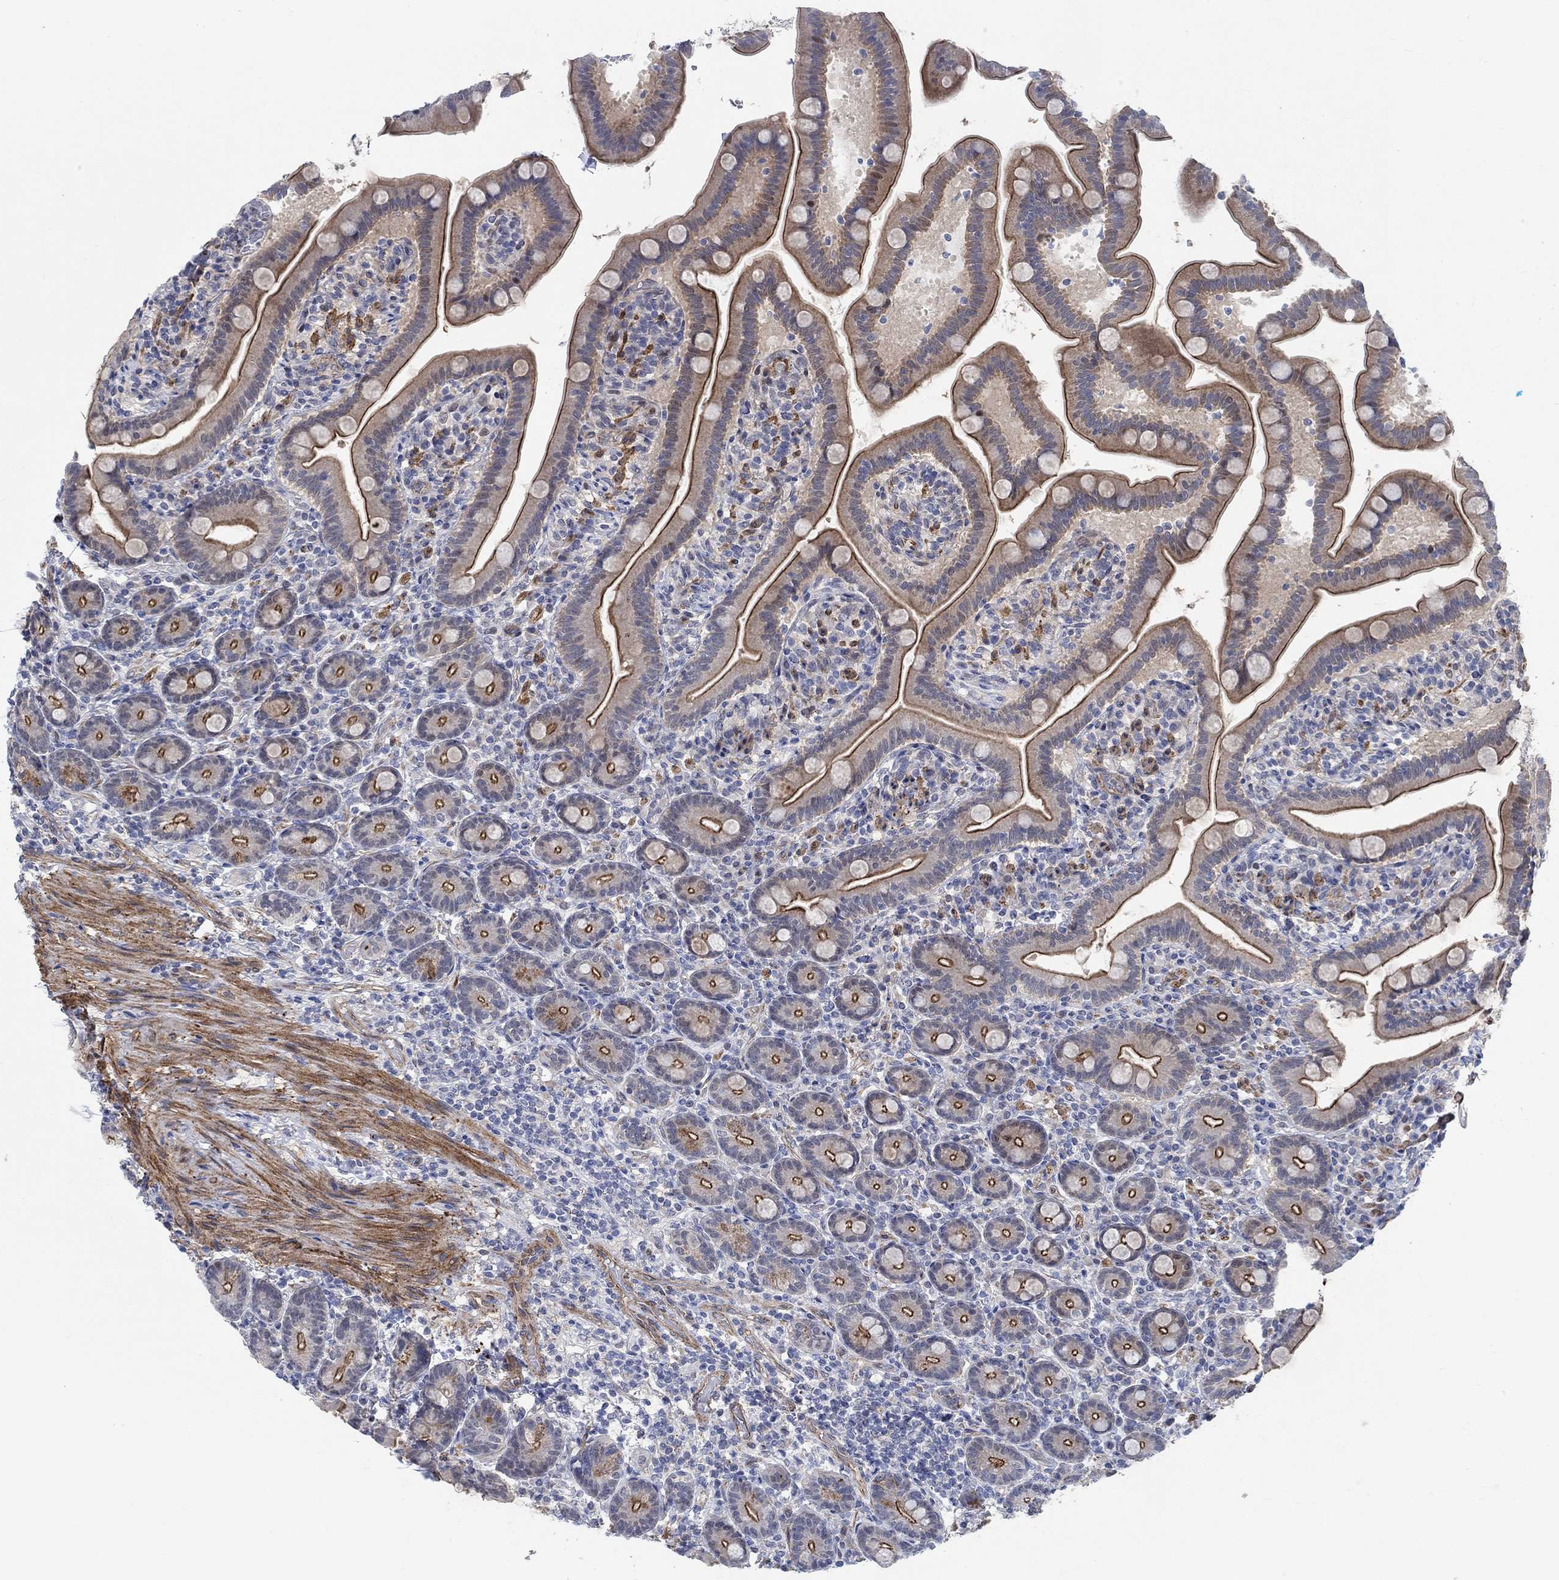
{"staining": {"intensity": "strong", "quantity": "<25%", "location": "cytoplasmic/membranous"}, "tissue": "small intestine", "cell_type": "Glandular cells", "image_type": "normal", "snomed": [{"axis": "morphology", "description": "Normal tissue, NOS"}, {"axis": "topography", "description": "Small intestine"}], "caption": "Strong cytoplasmic/membranous protein staining is seen in approximately <25% of glandular cells in small intestine. The protein is shown in brown color, while the nuclei are stained blue.", "gene": "KCNH8", "patient": {"sex": "male", "age": 66}}